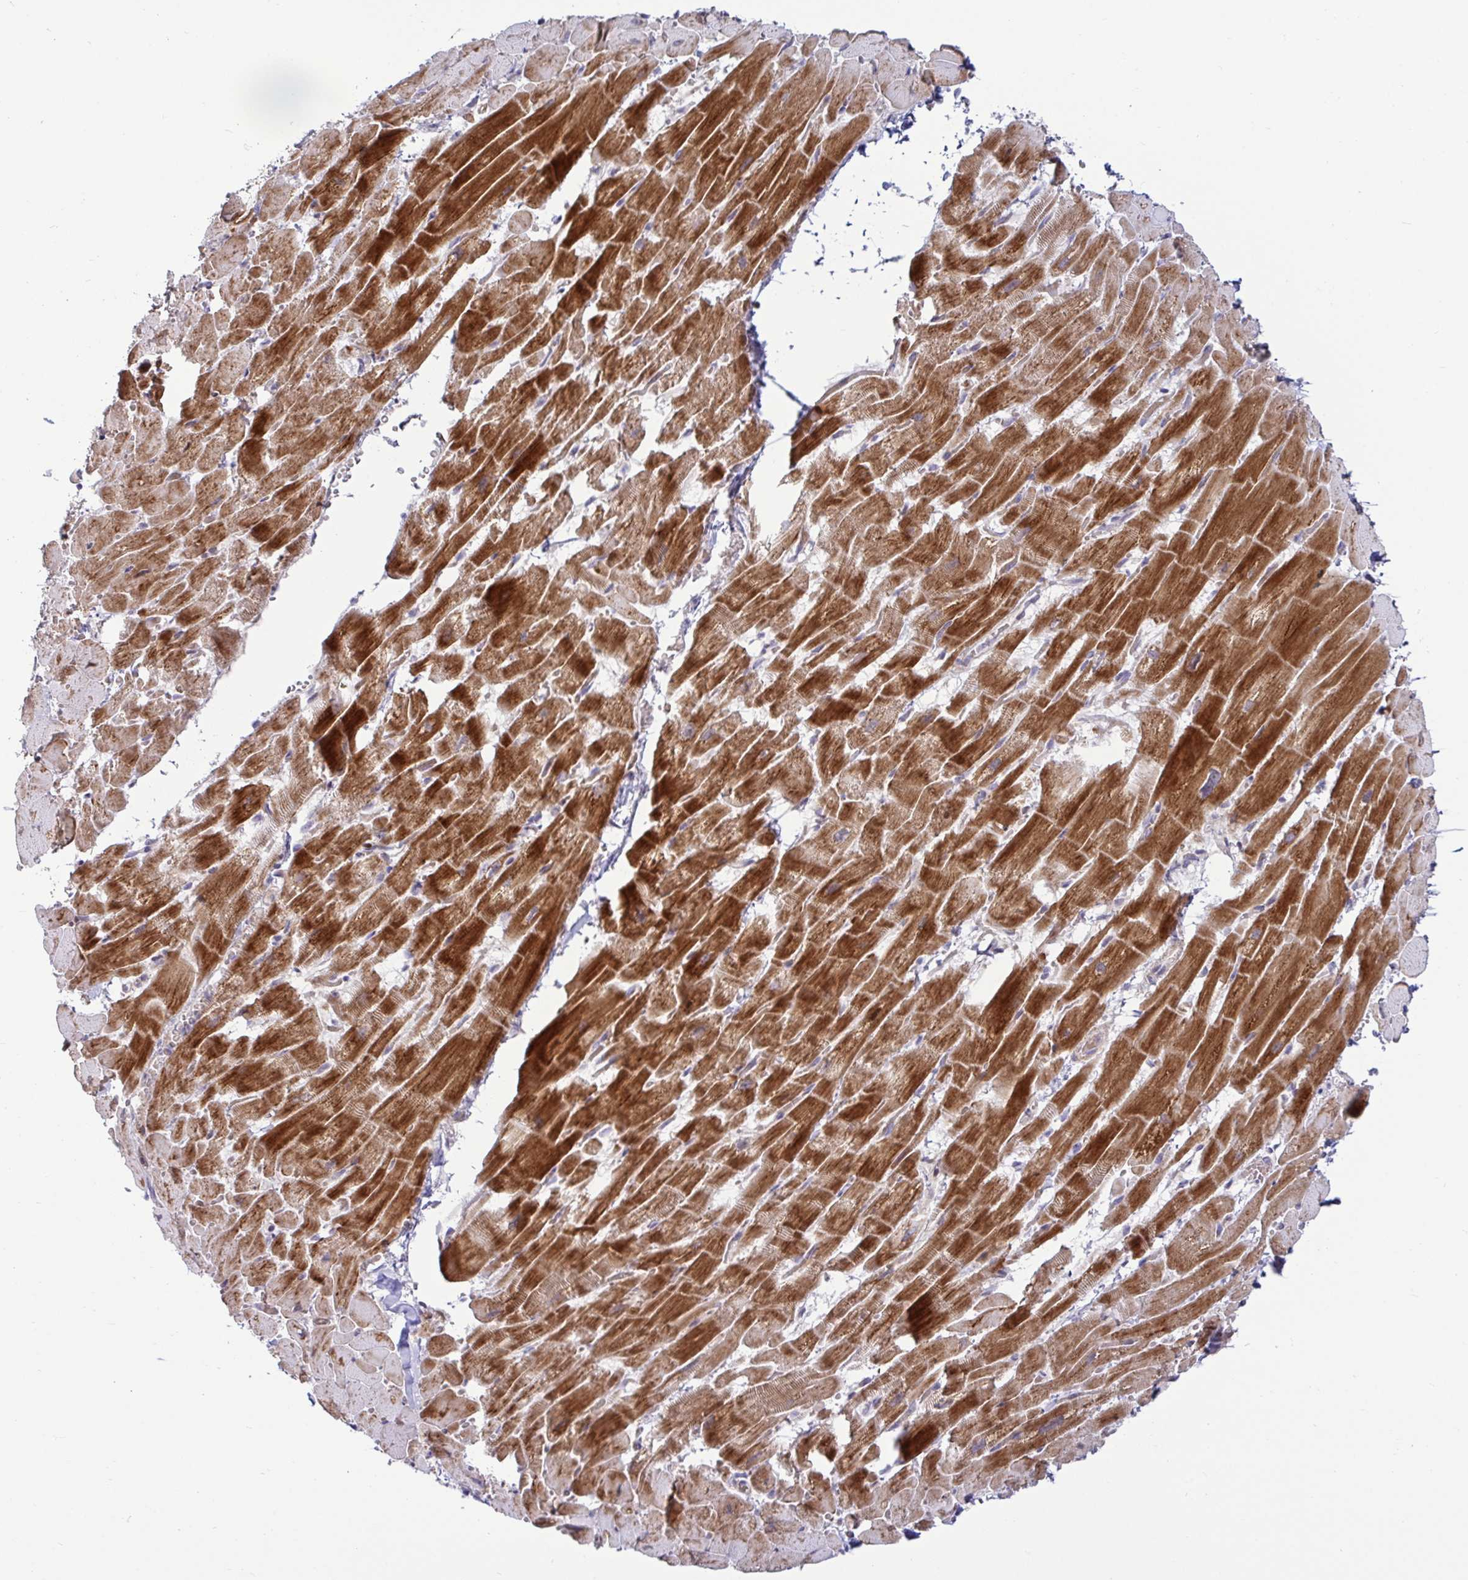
{"staining": {"intensity": "strong", "quantity": ">75%", "location": "cytoplasmic/membranous"}, "tissue": "heart muscle", "cell_type": "Cardiomyocytes", "image_type": "normal", "snomed": [{"axis": "morphology", "description": "Normal tissue, NOS"}, {"axis": "topography", "description": "Heart"}], "caption": "The image exhibits staining of benign heart muscle, revealing strong cytoplasmic/membranous protein staining (brown color) within cardiomyocytes.", "gene": "DZIP1", "patient": {"sex": "male", "age": 37}}